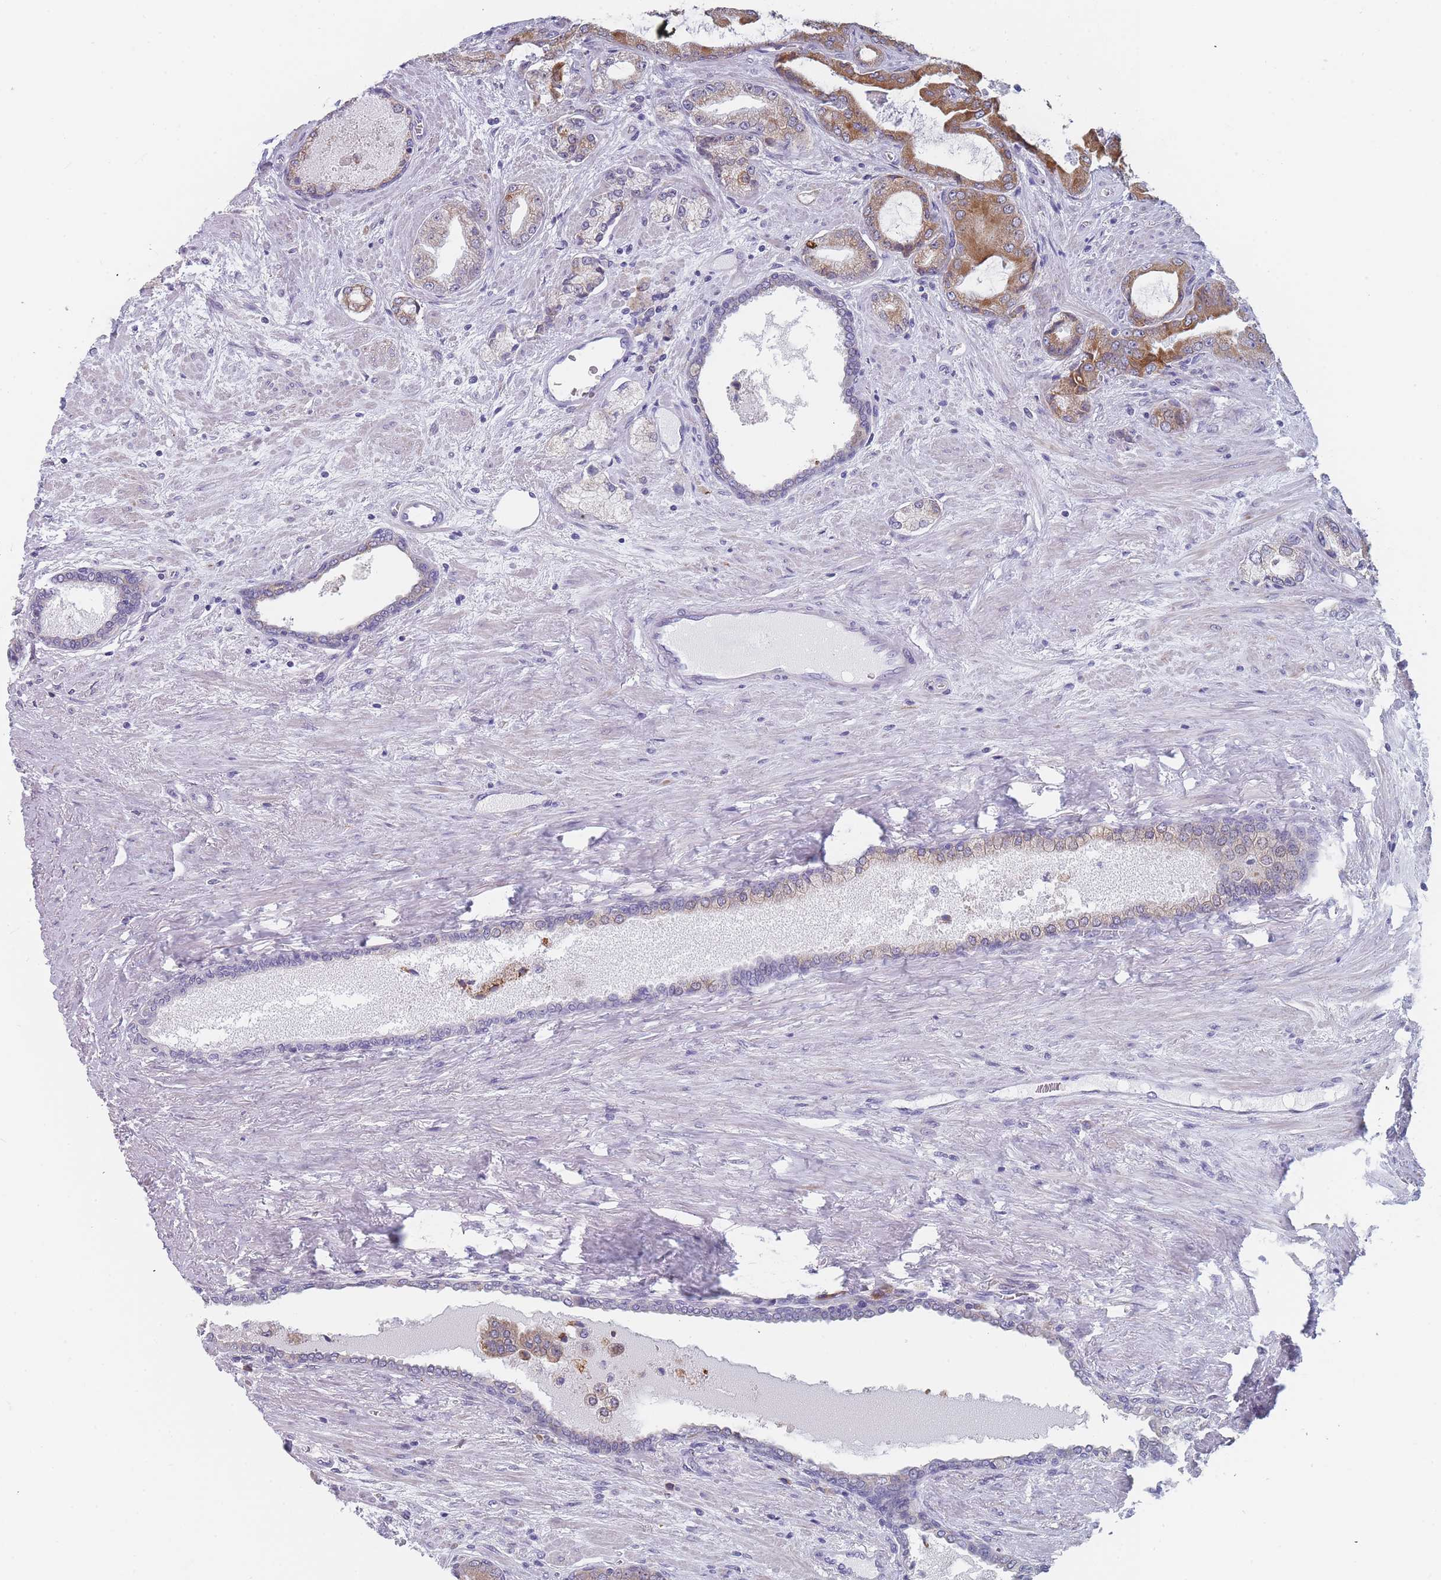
{"staining": {"intensity": "moderate", "quantity": "25%-75%", "location": "cytoplasmic/membranous"}, "tissue": "prostate cancer", "cell_type": "Tumor cells", "image_type": "cancer", "snomed": [{"axis": "morphology", "description": "Adenocarcinoma, High grade"}, {"axis": "topography", "description": "Prostate"}], "caption": "Adenocarcinoma (high-grade) (prostate) stained for a protein (brown) demonstrates moderate cytoplasmic/membranous positive expression in approximately 25%-75% of tumor cells.", "gene": "TMED10", "patient": {"sex": "male", "age": 68}}